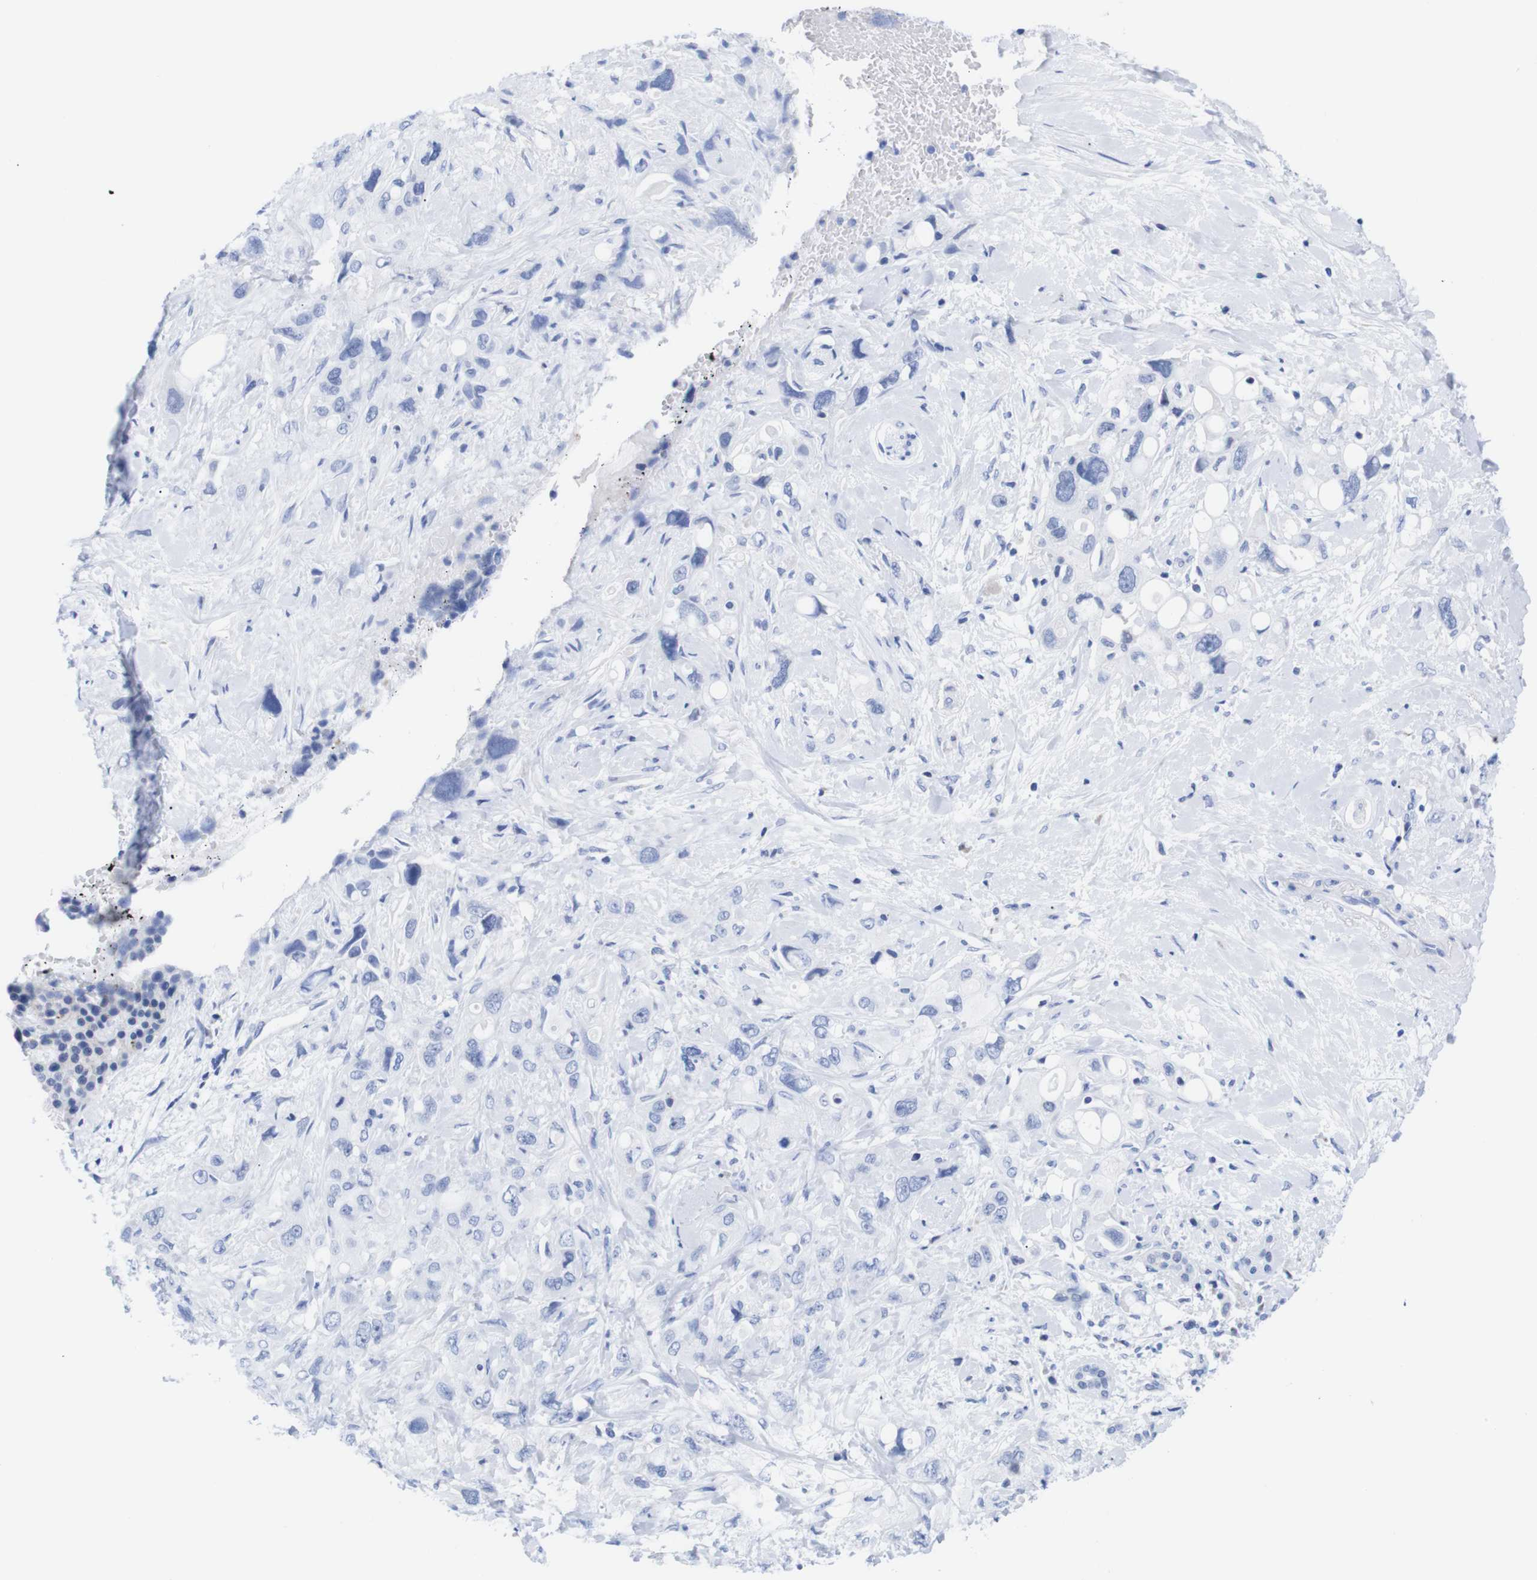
{"staining": {"intensity": "negative", "quantity": "none", "location": "none"}, "tissue": "pancreatic cancer", "cell_type": "Tumor cells", "image_type": "cancer", "snomed": [{"axis": "morphology", "description": "Adenocarcinoma, NOS"}, {"axis": "topography", "description": "Pancreas"}], "caption": "An immunohistochemistry micrograph of pancreatic cancer is shown. There is no staining in tumor cells of pancreatic cancer.", "gene": "LRRC55", "patient": {"sex": "female", "age": 56}}